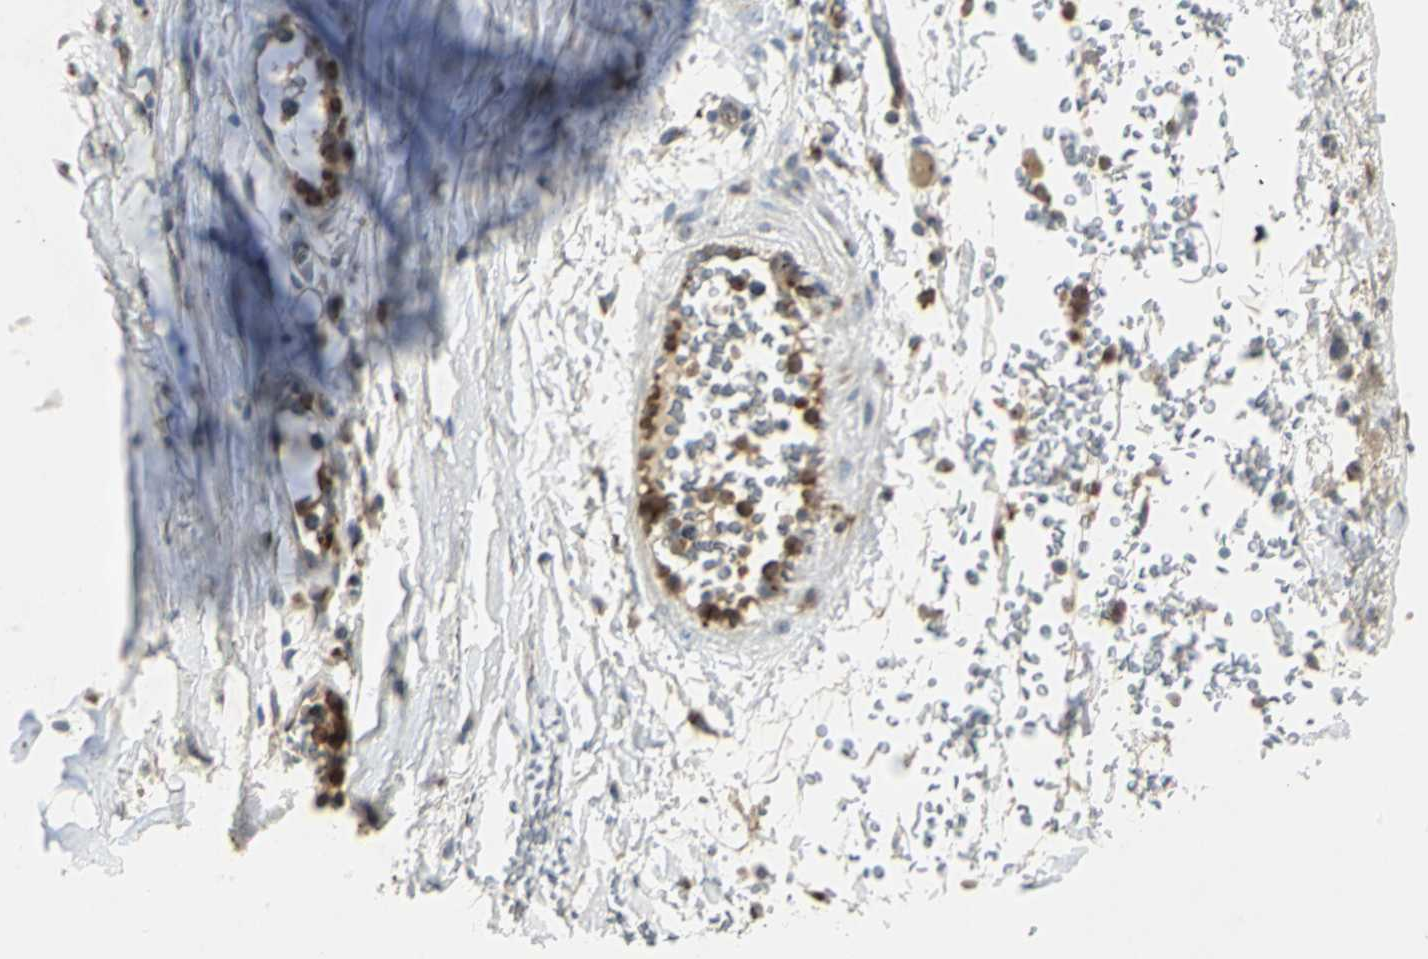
{"staining": {"intensity": "negative", "quantity": "none", "location": "none"}, "tissue": "adipose tissue", "cell_type": "Adipocytes", "image_type": "normal", "snomed": [{"axis": "morphology", "description": "Normal tissue, NOS"}, {"axis": "topography", "description": "Cartilage tissue"}, {"axis": "topography", "description": "Bronchus"}], "caption": "DAB immunohistochemical staining of benign adipose tissue displays no significant expression in adipocytes. (Stains: DAB immunohistochemistry with hematoxylin counter stain, Microscopy: brightfield microscopy at high magnification).", "gene": "TM9SF2", "patient": {"sex": "female", "age": 73}}